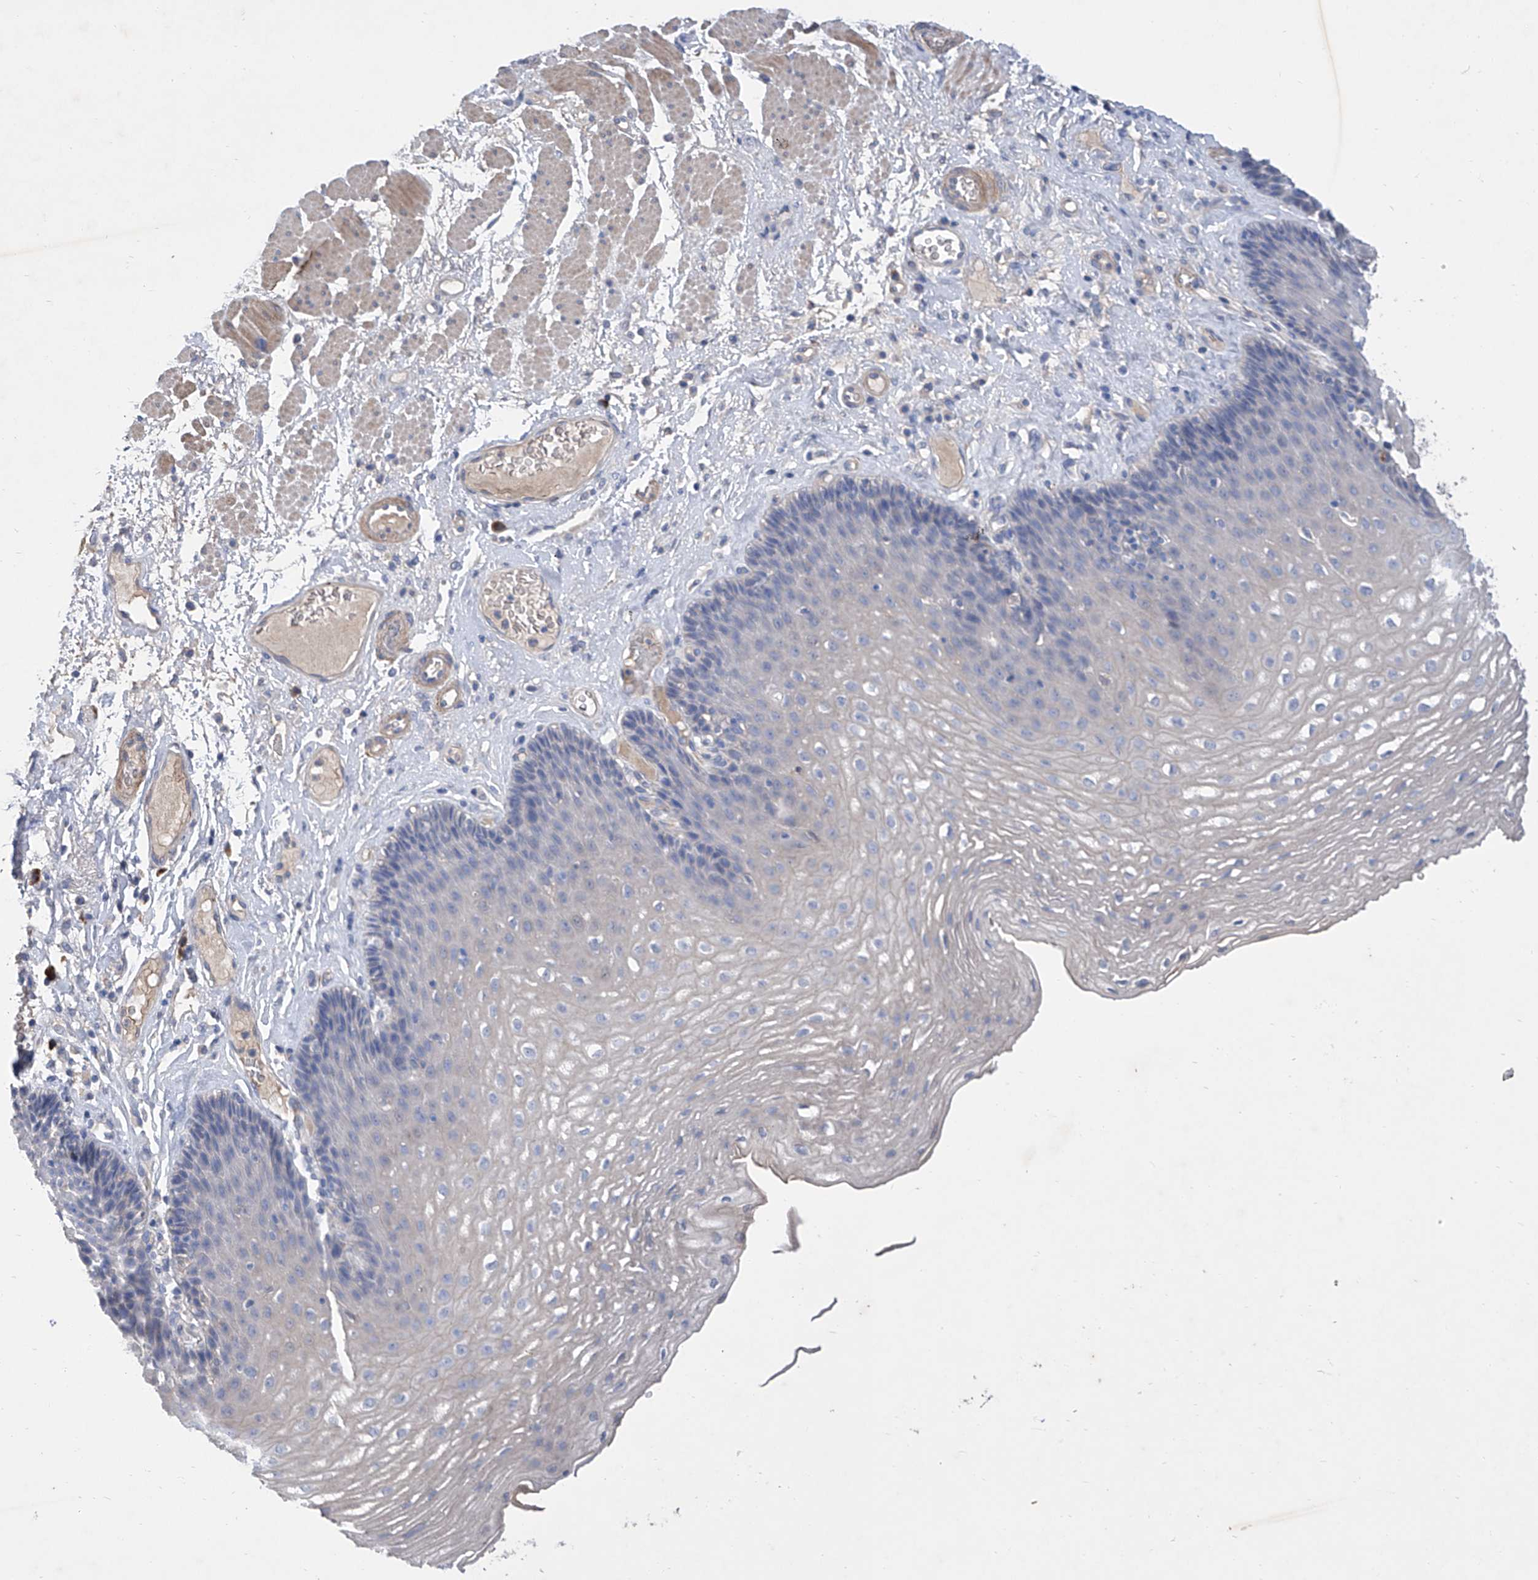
{"staining": {"intensity": "negative", "quantity": "none", "location": "none"}, "tissue": "esophagus", "cell_type": "Squamous epithelial cells", "image_type": "normal", "snomed": [{"axis": "morphology", "description": "Normal tissue, NOS"}, {"axis": "topography", "description": "Esophagus"}], "caption": "IHC of benign human esophagus shows no positivity in squamous epithelial cells.", "gene": "GPT", "patient": {"sex": "female", "age": 66}}